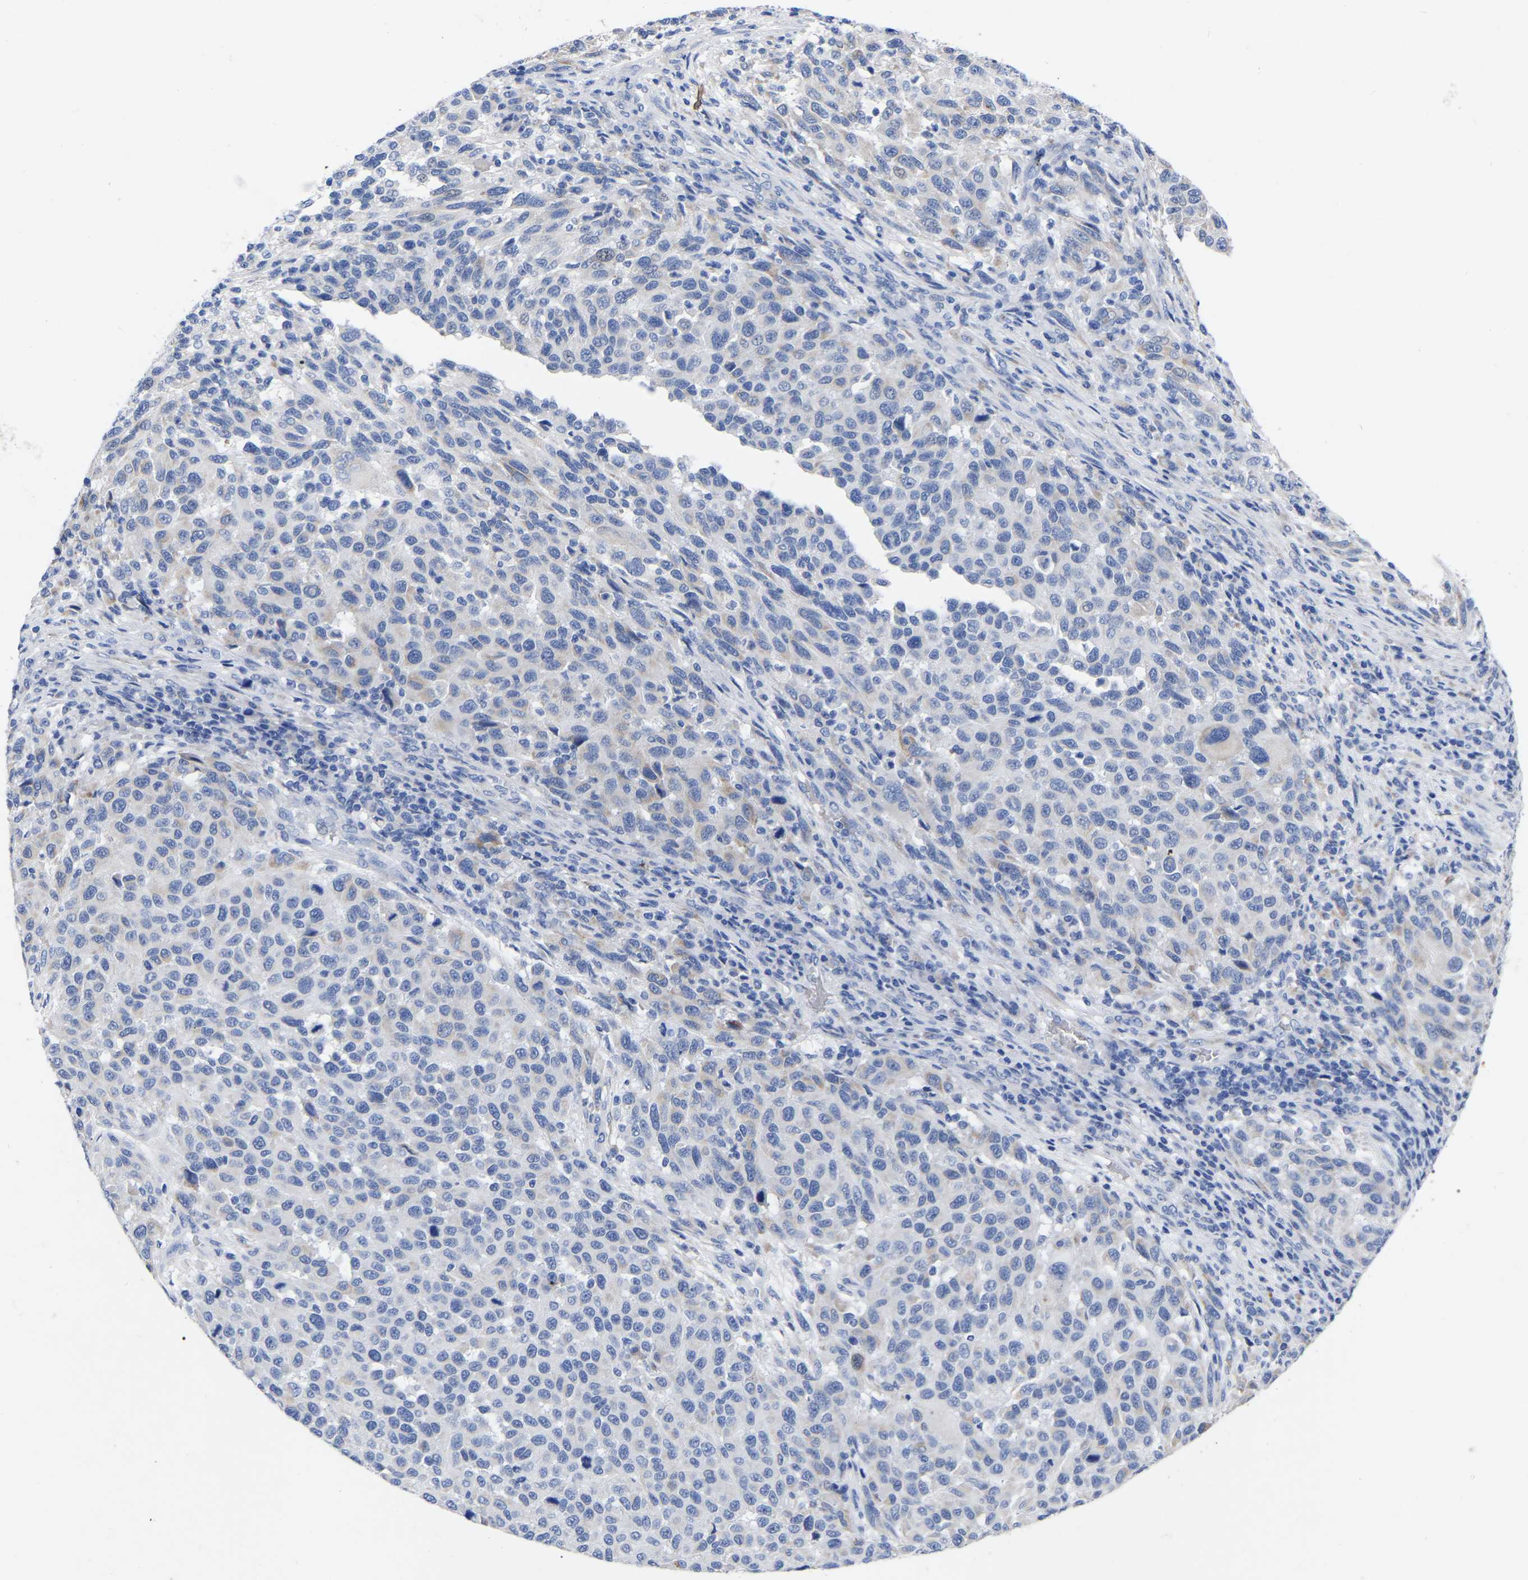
{"staining": {"intensity": "negative", "quantity": "none", "location": "none"}, "tissue": "melanoma", "cell_type": "Tumor cells", "image_type": "cancer", "snomed": [{"axis": "morphology", "description": "Malignant melanoma, Metastatic site"}, {"axis": "topography", "description": "Lymph node"}], "caption": "Immunohistochemistry (IHC) of malignant melanoma (metastatic site) demonstrates no expression in tumor cells. The staining was performed using DAB to visualize the protein expression in brown, while the nuclei were stained in blue with hematoxylin (Magnification: 20x).", "gene": "GDF3", "patient": {"sex": "male", "age": 61}}